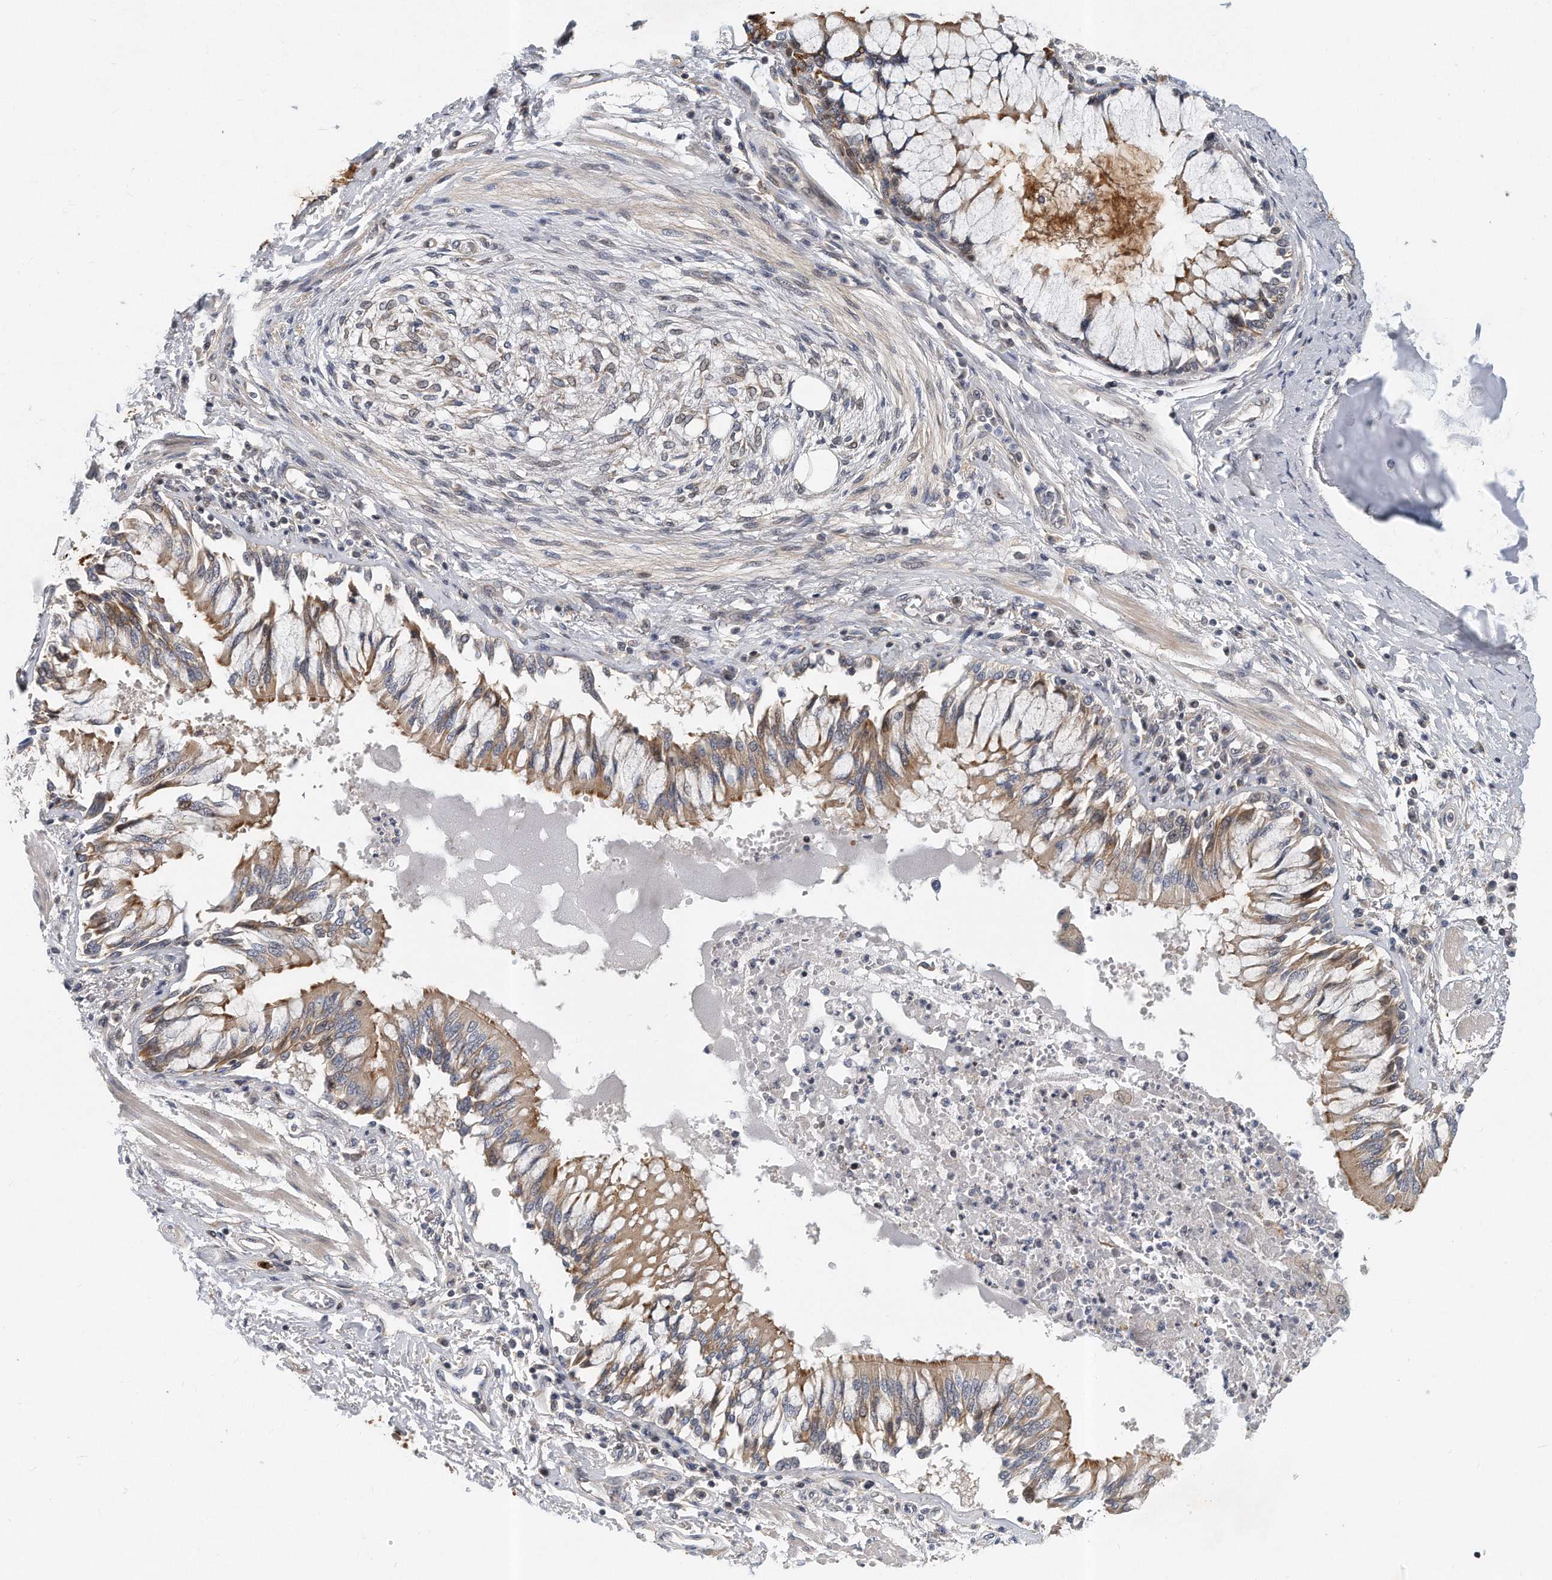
{"staining": {"intensity": "strong", "quantity": "25%-75%", "location": "cytoplasmic/membranous"}, "tissue": "bronchus", "cell_type": "Respiratory epithelial cells", "image_type": "normal", "snomed": [{"axis": "morphology", "description": "Normal tissue, NOS"}, {"axis": "topography", "description": "Cartilage tissue"}, {"axis": "topography", "description": "Bronchus"}, {"axis": "topography", "description": "Lung"}], "caption": "This micrograph reveals unremarkable bronchus stained with immunohistochemistry (IHC) to label a protein in brown. The cytoplasmic/membranous of respiratory epithelial cells show strong positivity for the protein. Nuclei are counter-stained blue.", "gene": "PCDH8", "patient": {"sex": "female", "age": 49}}